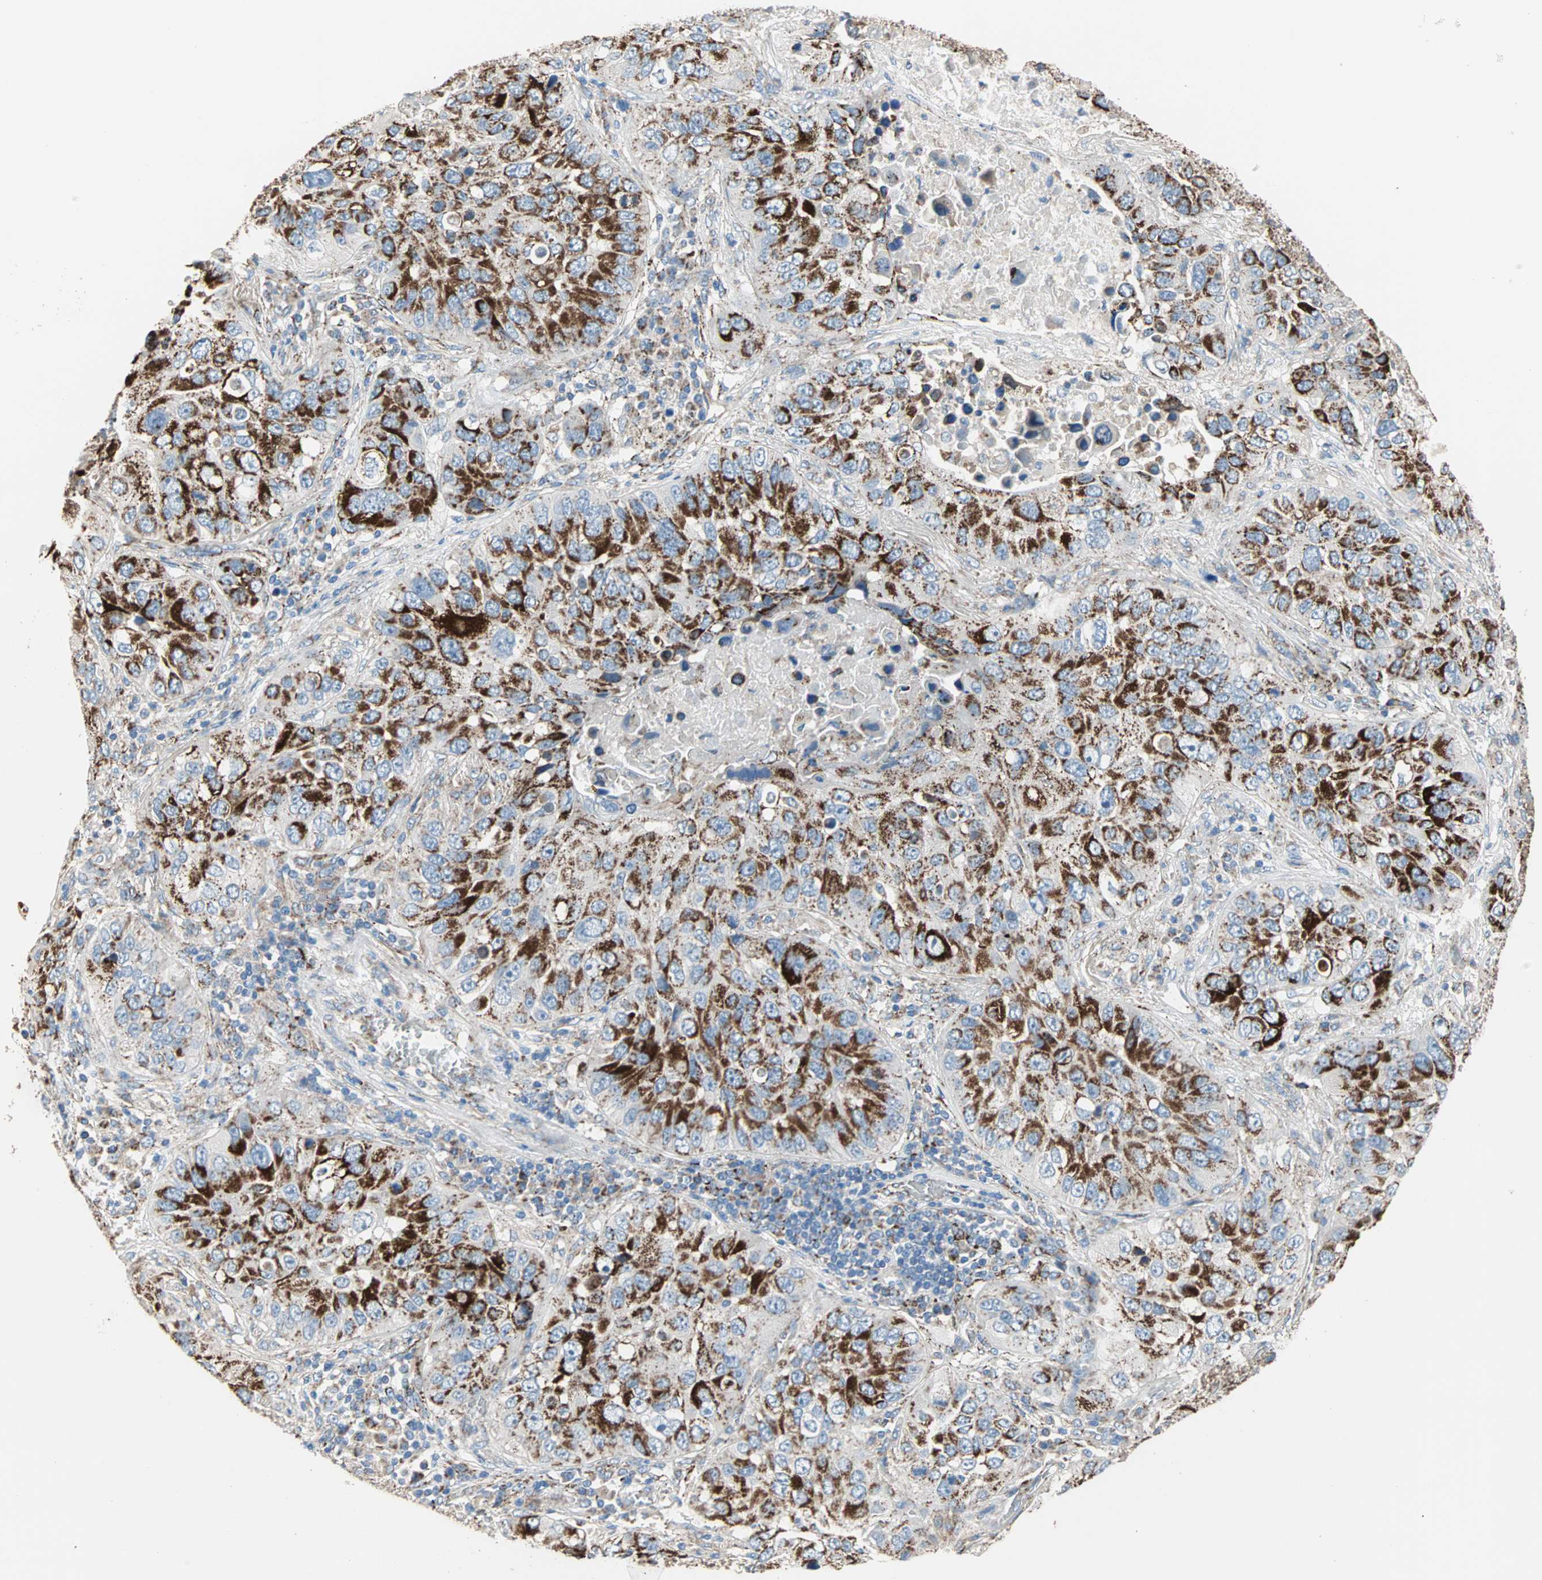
{"staining": {"intensity": "strong", "quantity": ">75%", "location": "cytoplasmic/membranous"}, "tissue": "lung cancer", "cell_type": "Tumor cells", "image_type": "cancer", "snomed": [{"axis": "morphology", "description": "Squamous cell carcinoma, NOS"}, {"axis": "topography", "description": "Lung"}], "caption": "High-power microscopy captured an immunohistochemistry (IHC) micrograph of lung cancer, revealing strong cytoplasmic/membranous staining in approximately >75% of tumor cells.", "gene": "TST", "patient": {"sex": "male", "age": 57}}